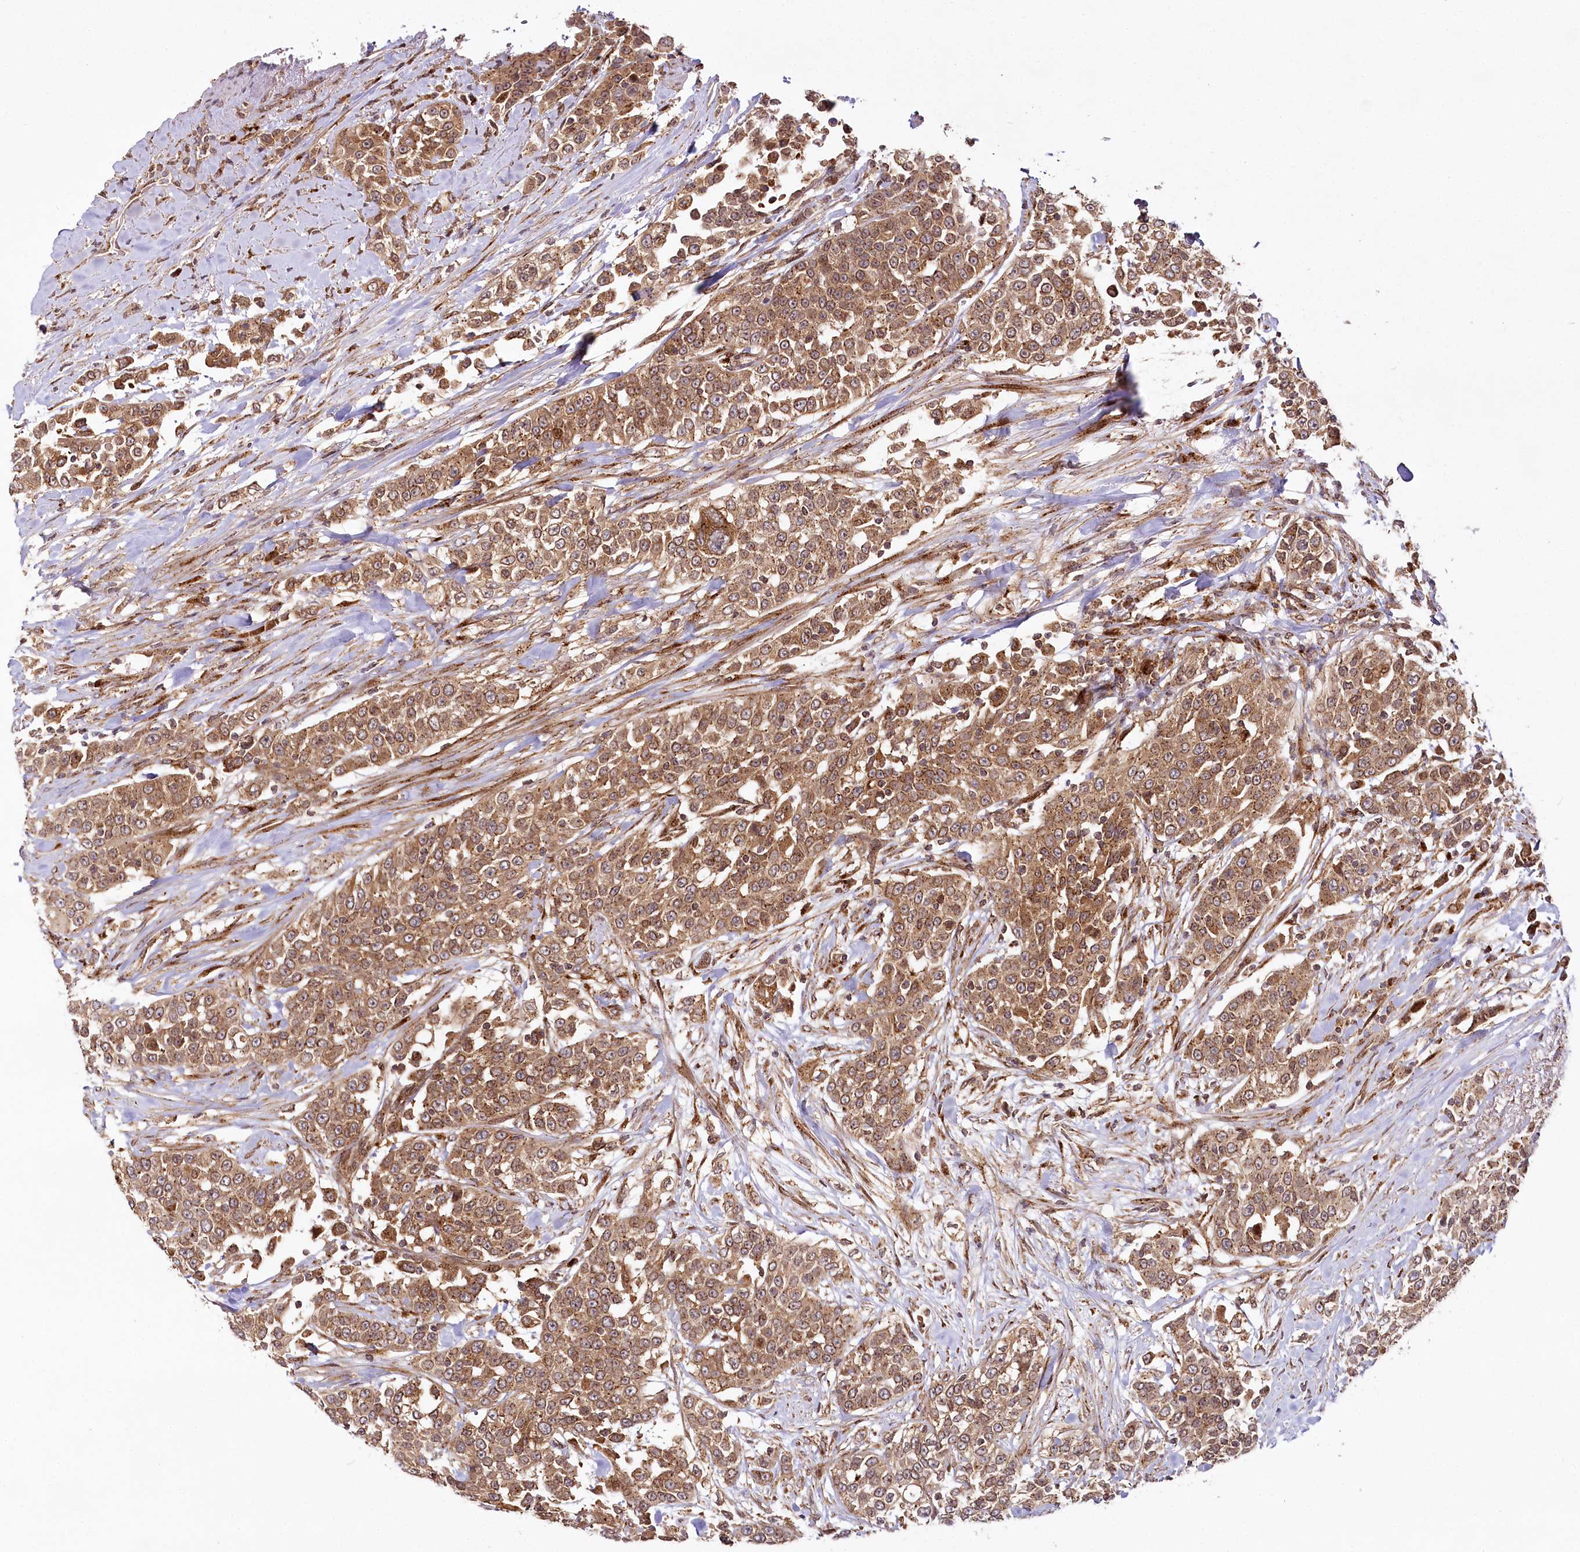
{"staining": {"intensity": "moderate", "quantity": ">75%", "location": "cytoplasmic/membranous"}, "tissue": "urothelial cancer", "cell_type": "Tumor cells", "image_type": "cancer", "snomed": [{"axis": "morphology", "description": "Urothelial carcinoma, High grade"}, {"axis": "topography", "description": "Urinary bladder"}], "caption": "Urothelial cancer stained for a protein (brown) displays moderate cytoplasmic/membranous positive expression in approximately >75% of tumor cells.", "gene": "COPG1", "patient": {"sex": "female", "age": 80}}